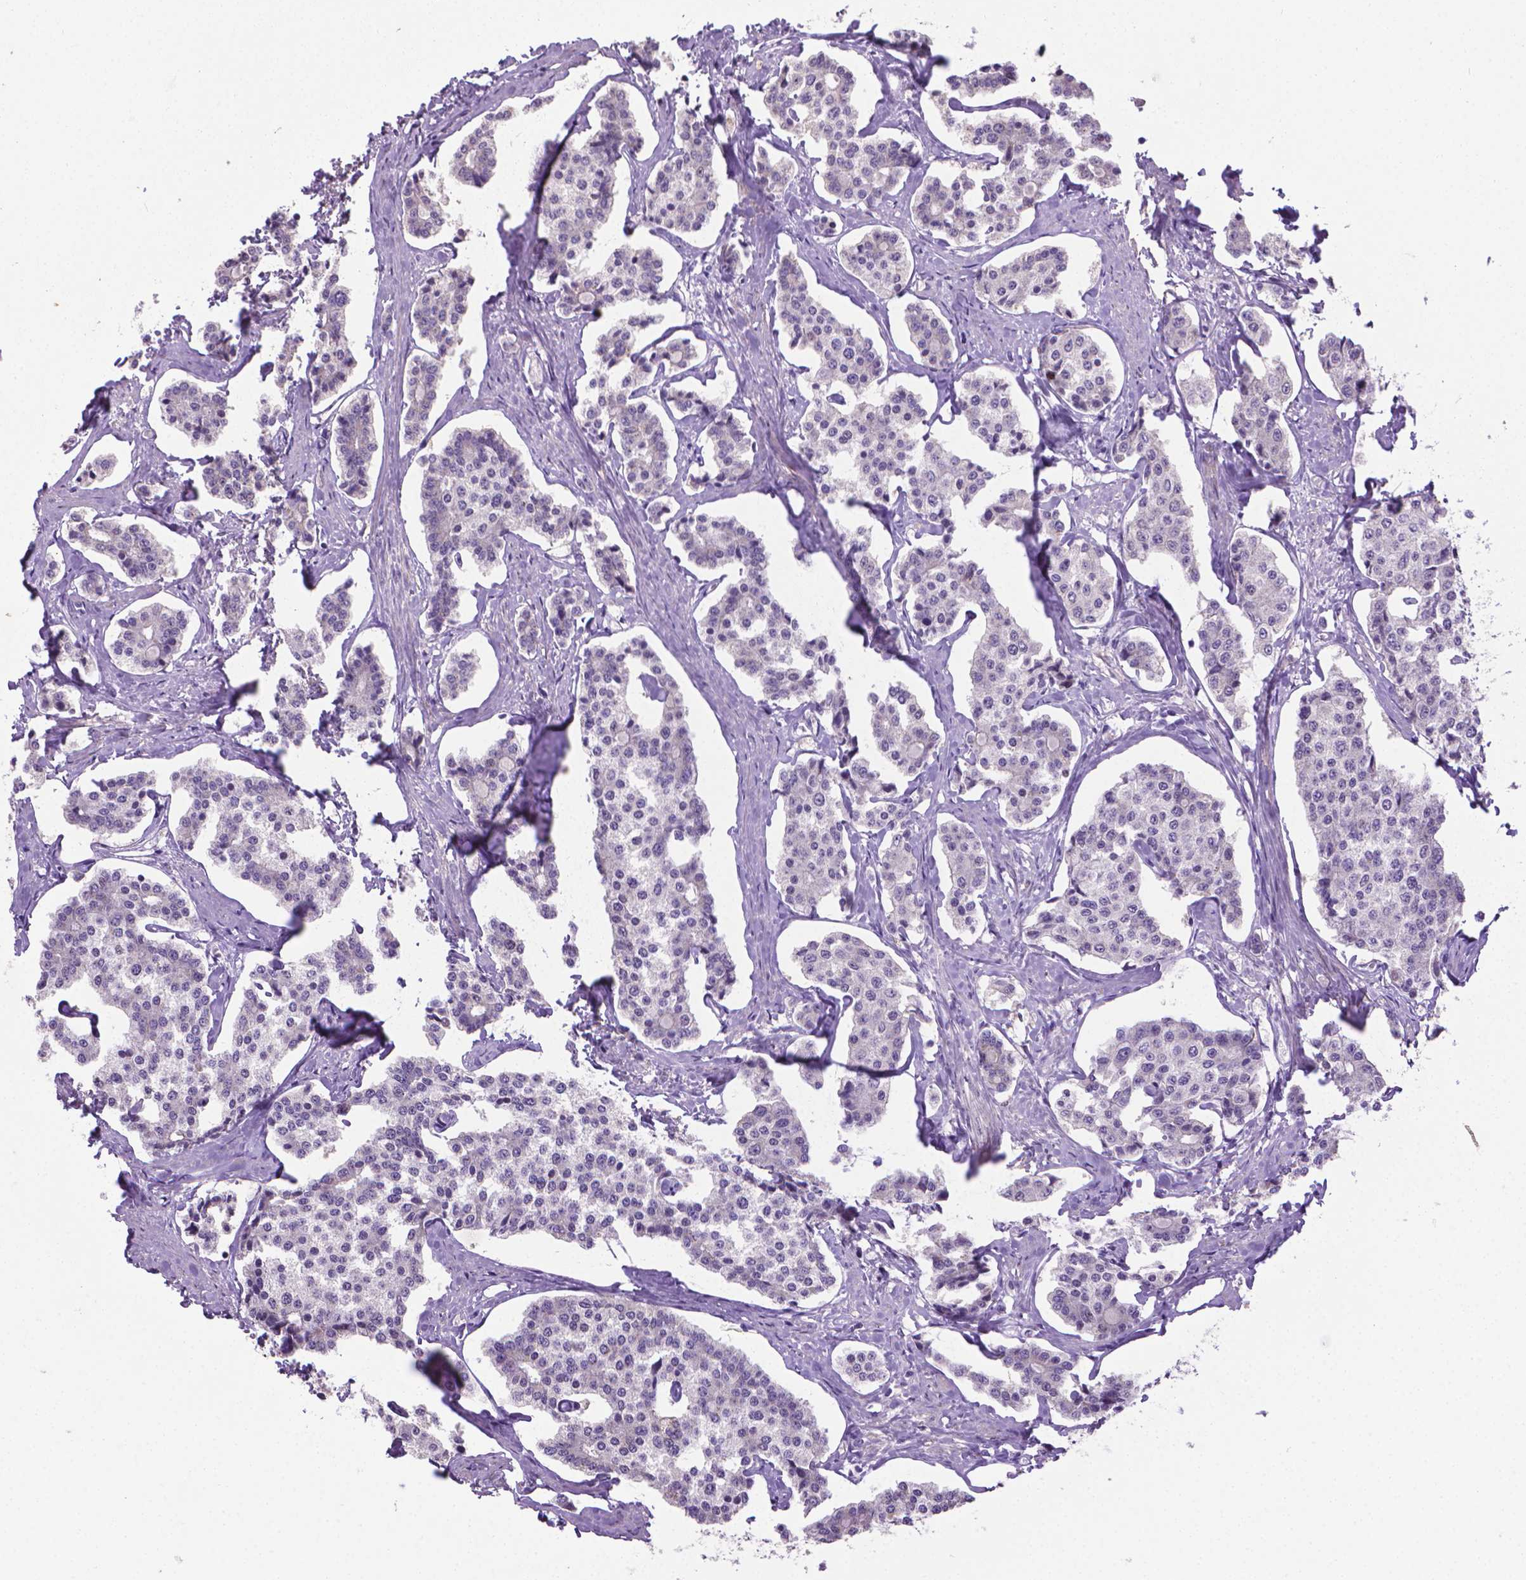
{"staining": {"intensity": "negative", "quantity": "none", "location": "none"}, "tissue": "carcinoid", "cell_type": "Tumor cells", "image_type": "cancer", "snomed": [{"axis": "morphology", "description": "Carcinoid, malignant, NOS"}, {"axis": "topography", "description": "Small intestine"}], "caption": "Tumor cells show no significant positivity in malignant carcinoid.", "gene": "PNMA2", "patient": {"sex": "female", "age": 65}}